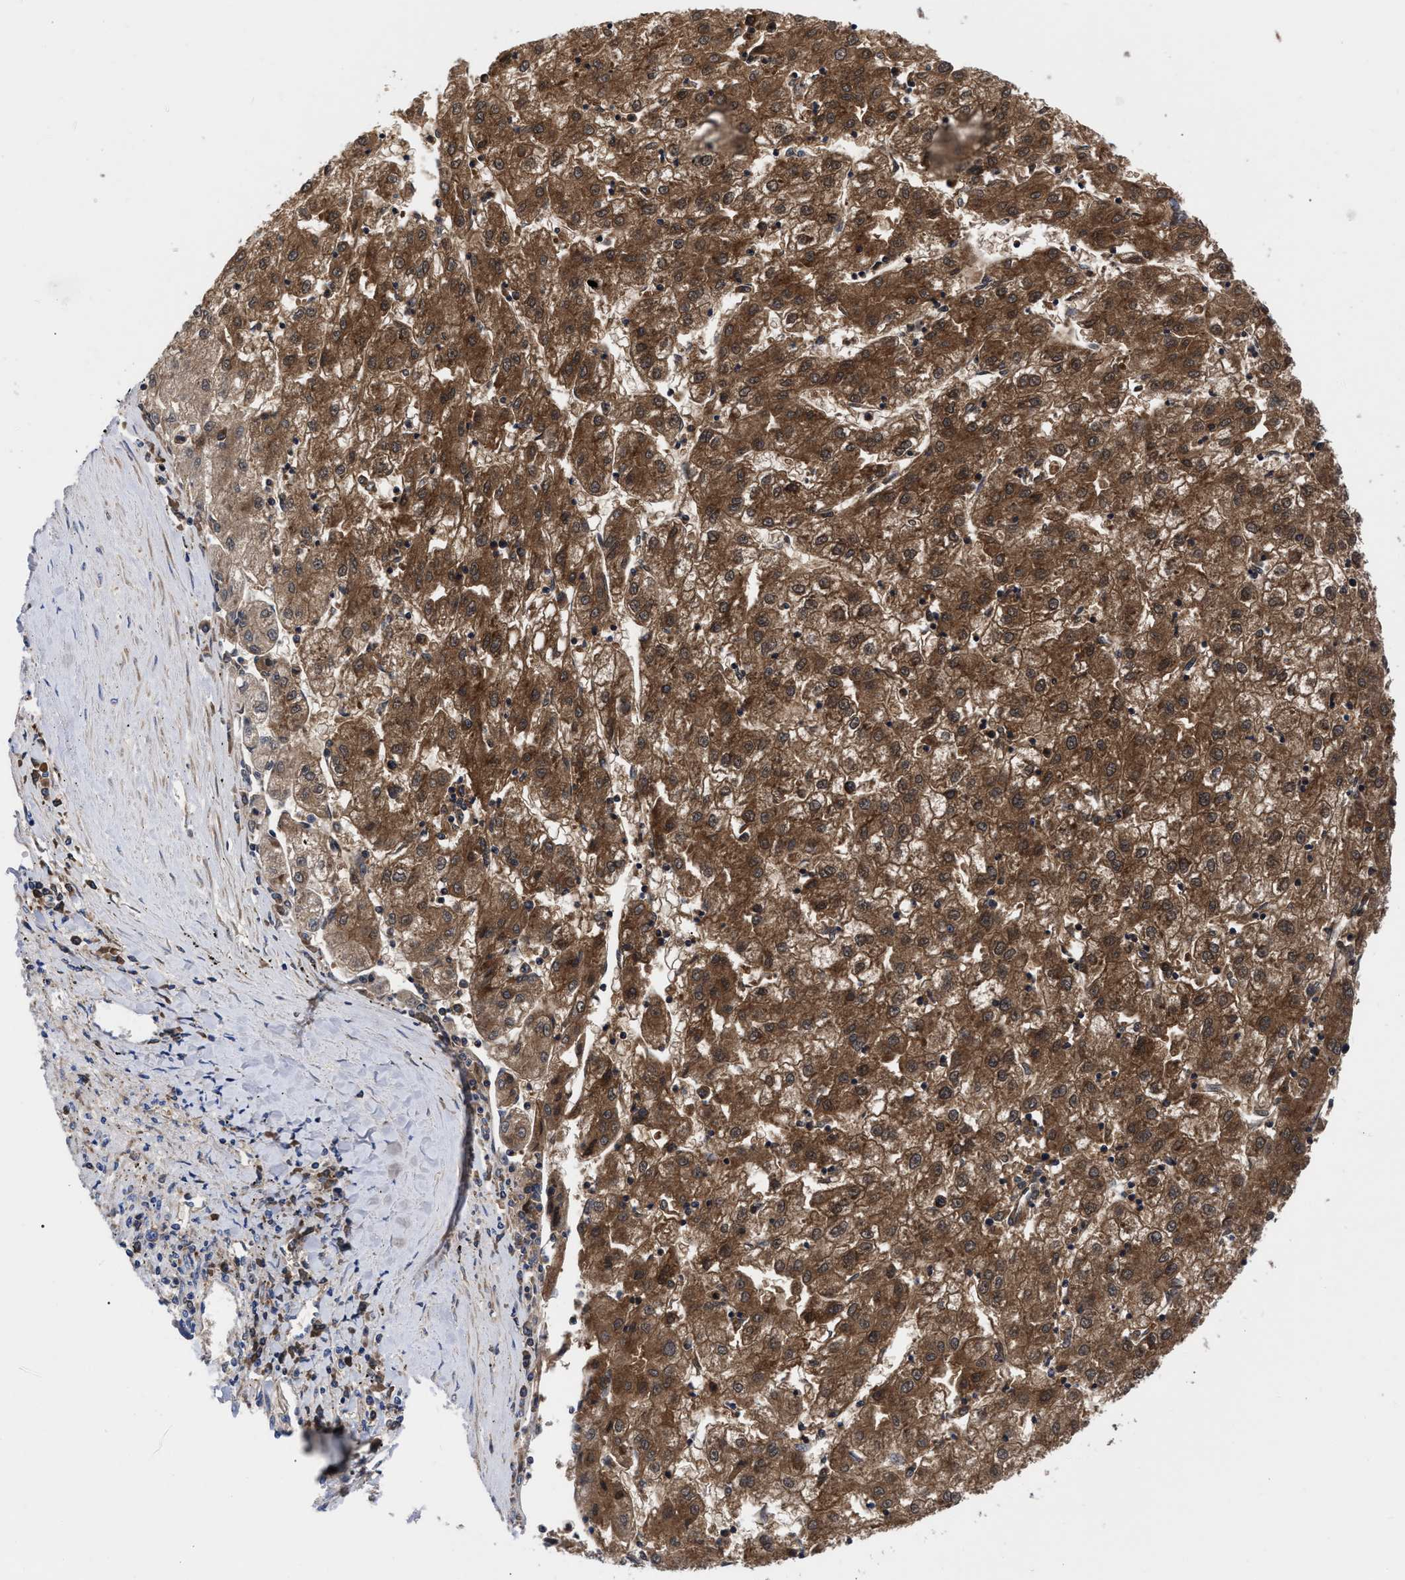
{"staining": {"intensity": "moderate", "quantity": ">75%", "location": "cytoplasmic/membranous"}, "tissue": "liver cancer", "cell_type": "Tumor cells", "image_type": "cancer", "snomed": [{"axis": "morphology", "description": "Carcinoma, Hepatocellular, NOS"}, {"axis": "topography", "description": "Liver"}], "caption": "Moderate cytoplasmic/membranous staining is seen in about >75% of tumor cells in liver cancer (hepatocellular carcinoma).", "gene": "RBKS", "patient": {"sex": "male", "age": 72}}